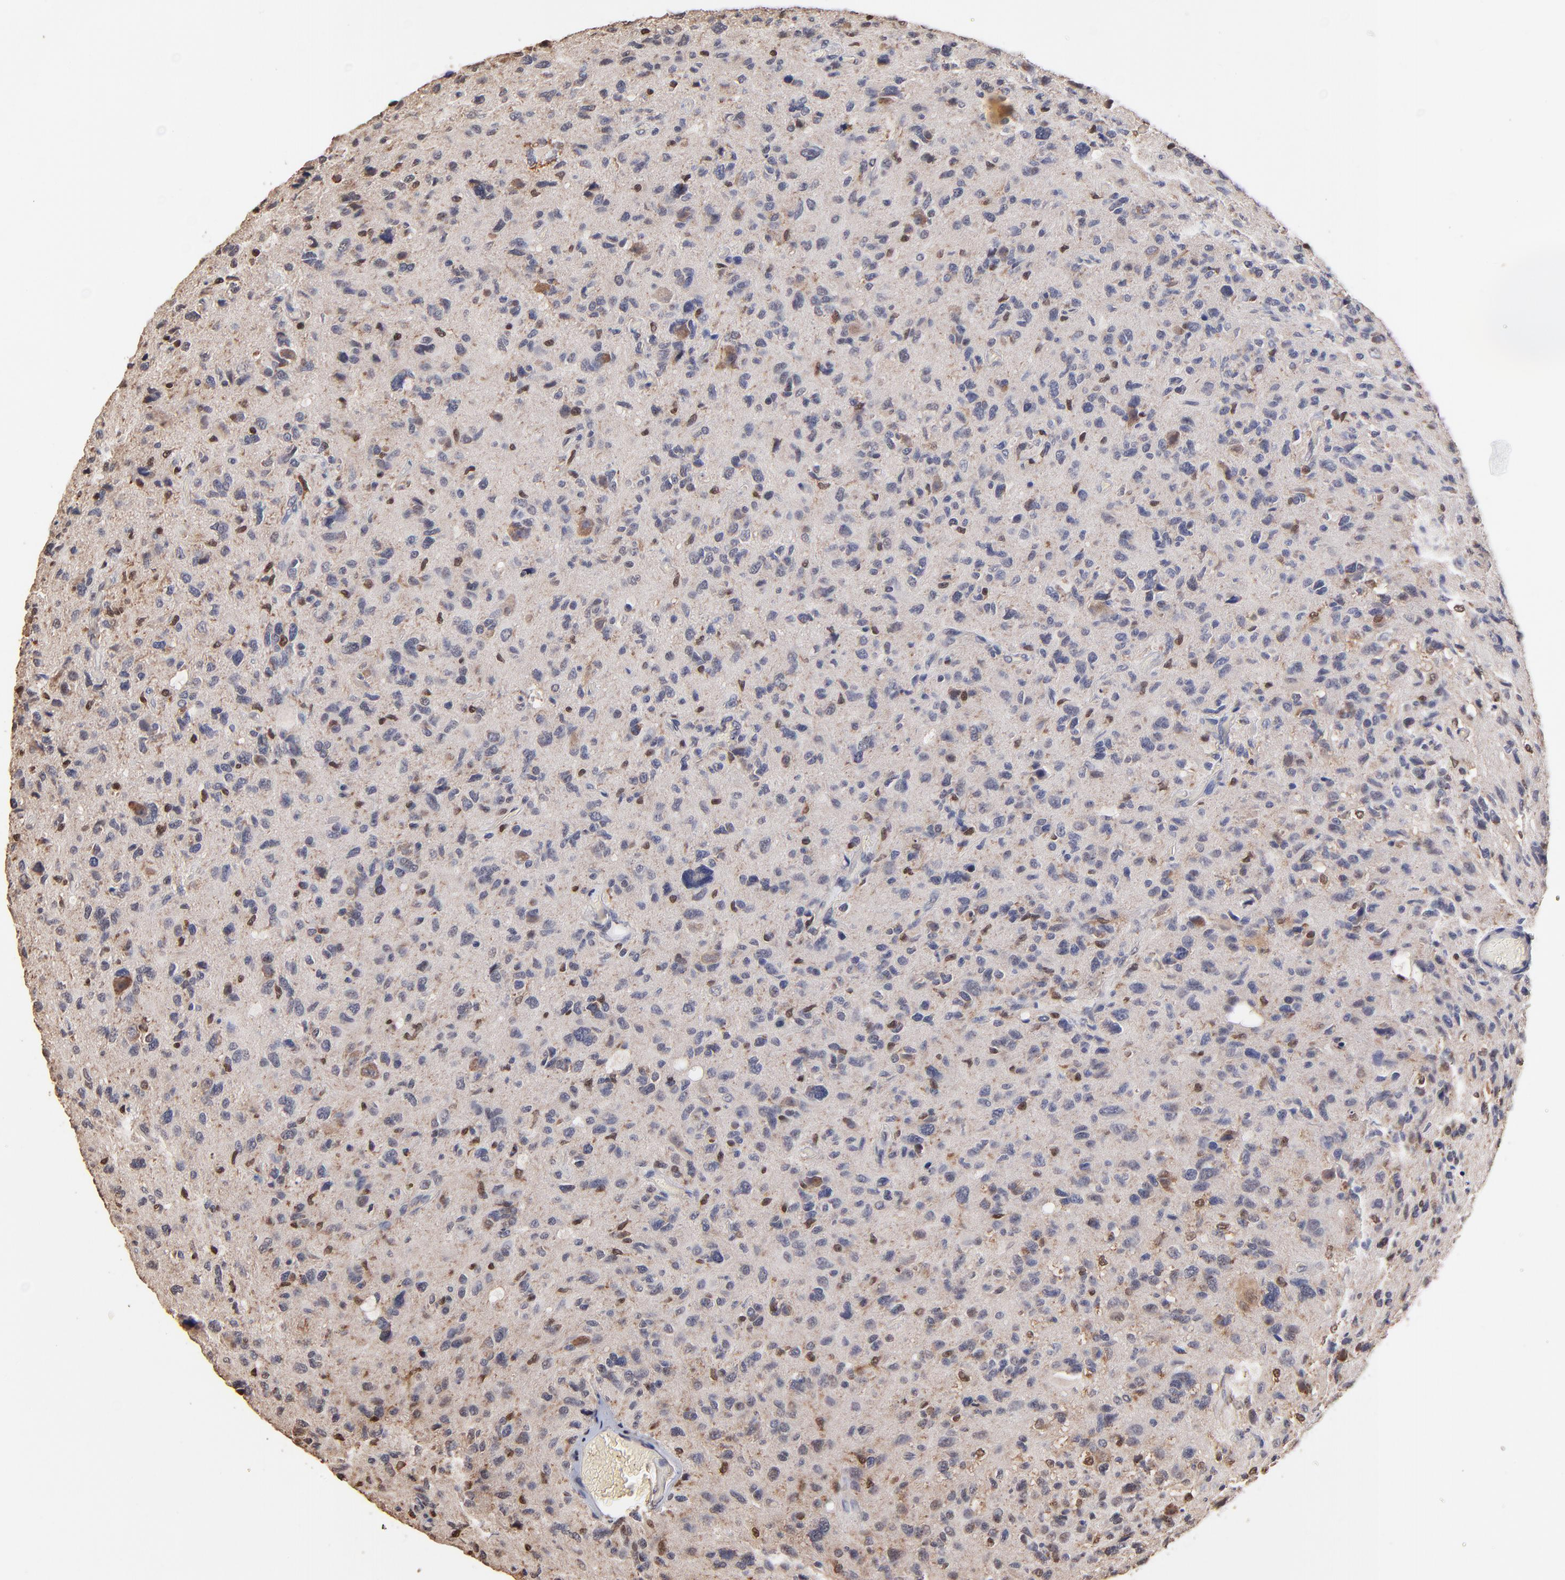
{"staining": {"intensity": "negative", "quantity": "none", "location": "none"}, "tissue": "glioma", "cell_type": "Tumor cells", "image_type": "cancer", "snomed": [{"axis": "morphology", "description": "Glioma, malignant, High grade"}, {"axis": "topography", "description": "Brain"}], "caption": "IHC histopathology image of neoplastic tissue: malignant glioma (high-grade) stained with DAB demonstrates no significant protein positivity in tumor cells.", "gene": "CASP1", "patient": {"sex": "male", "age": 69}}